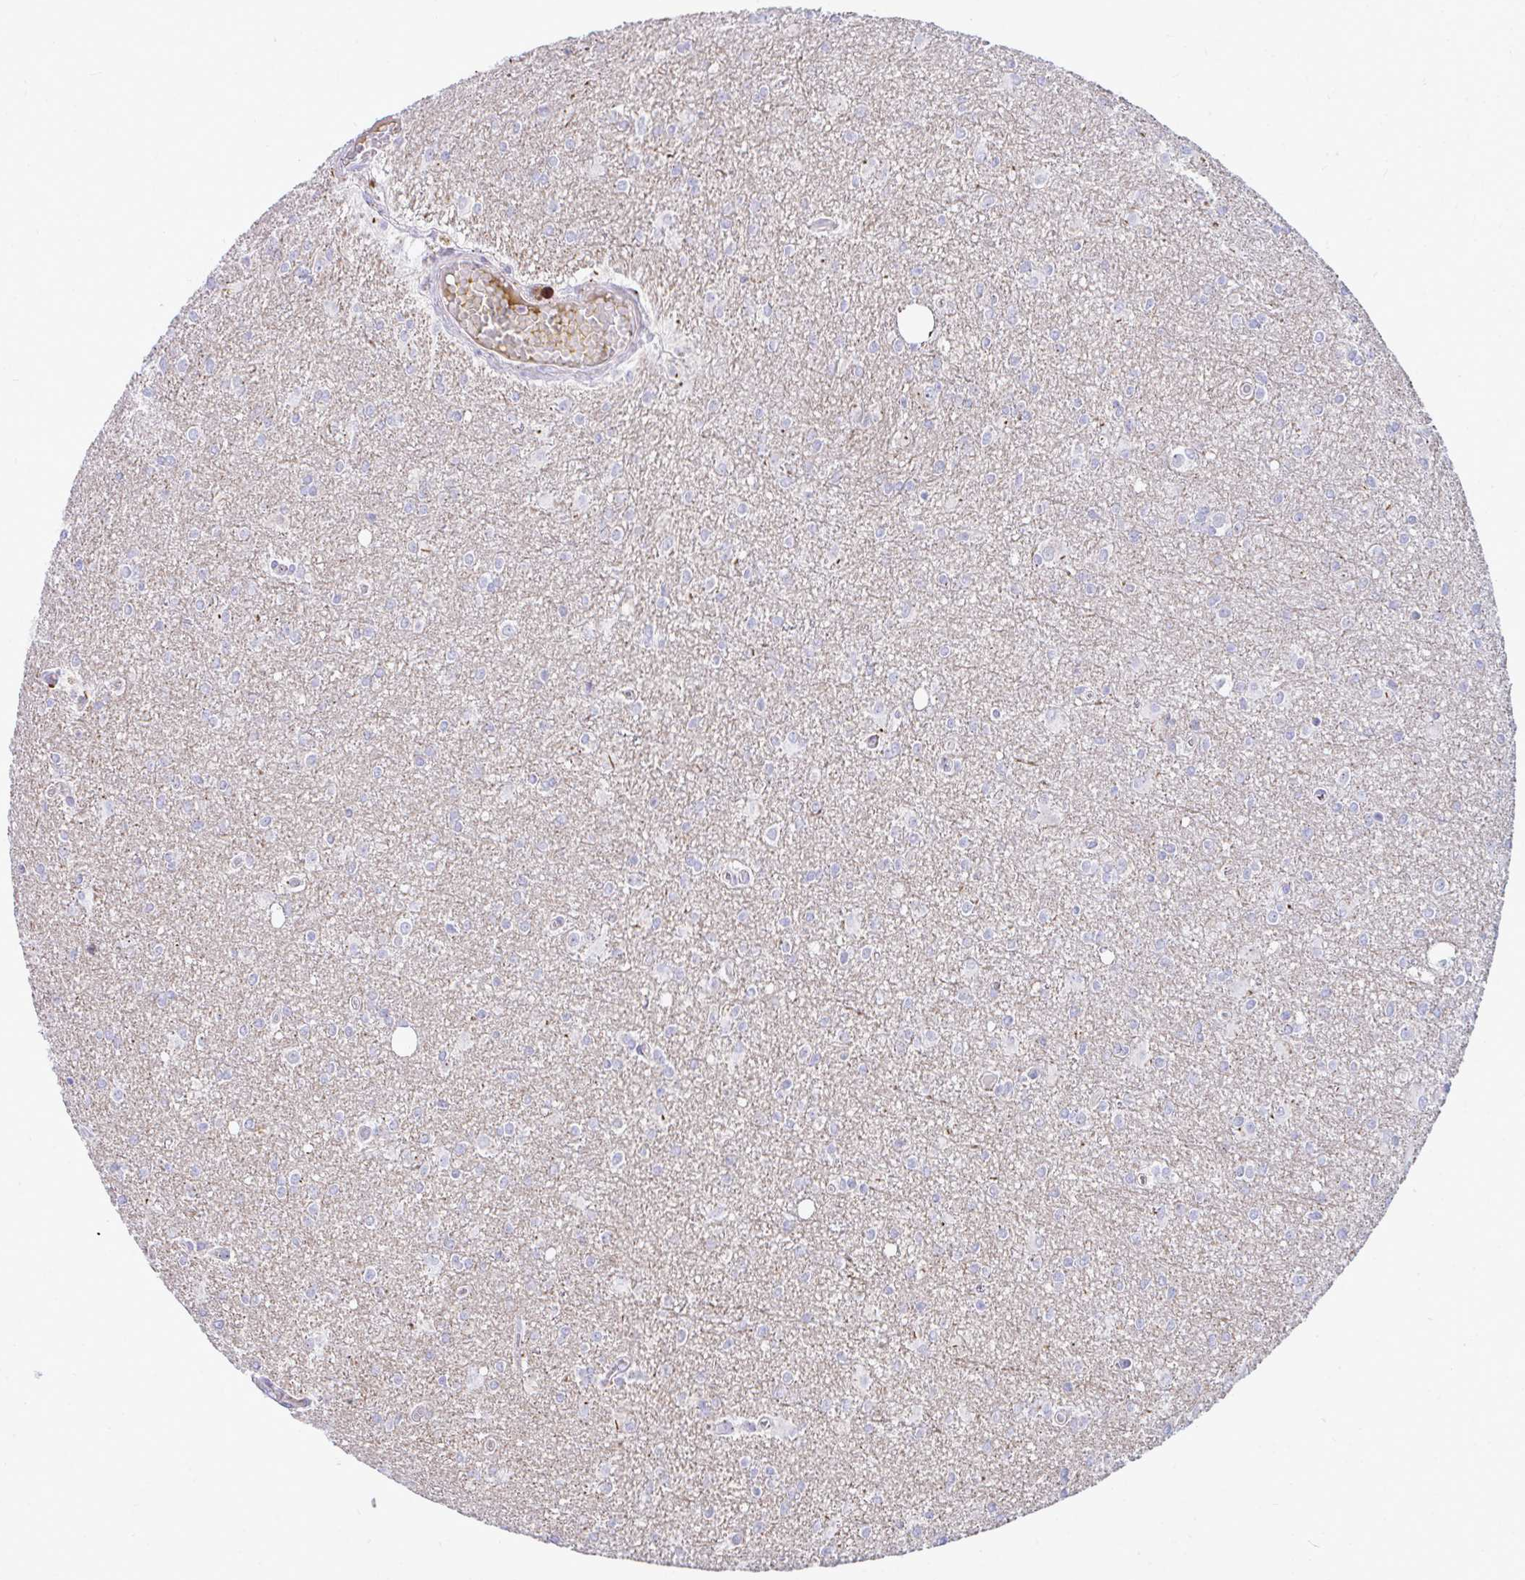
{"staining": {"intensity": "negative", "quantity": "none", "location": "none"}, "tissue": "glioma", "cell_type": "Tumor cells", "image_type": "cancer", "snomed": [{"axis": "morphology", "description": "Glioma, malignant, High grade"}, {"axis": "topography", "description": "Brain"}], "caption": "This is a image of immunohistochemistry (IHC) staining of glioma, which shows no expression in tumor cells. (DAB IHC, high magnification).", "gene": "MRPS16", "patient": {"sex": "male", "age": 48}}